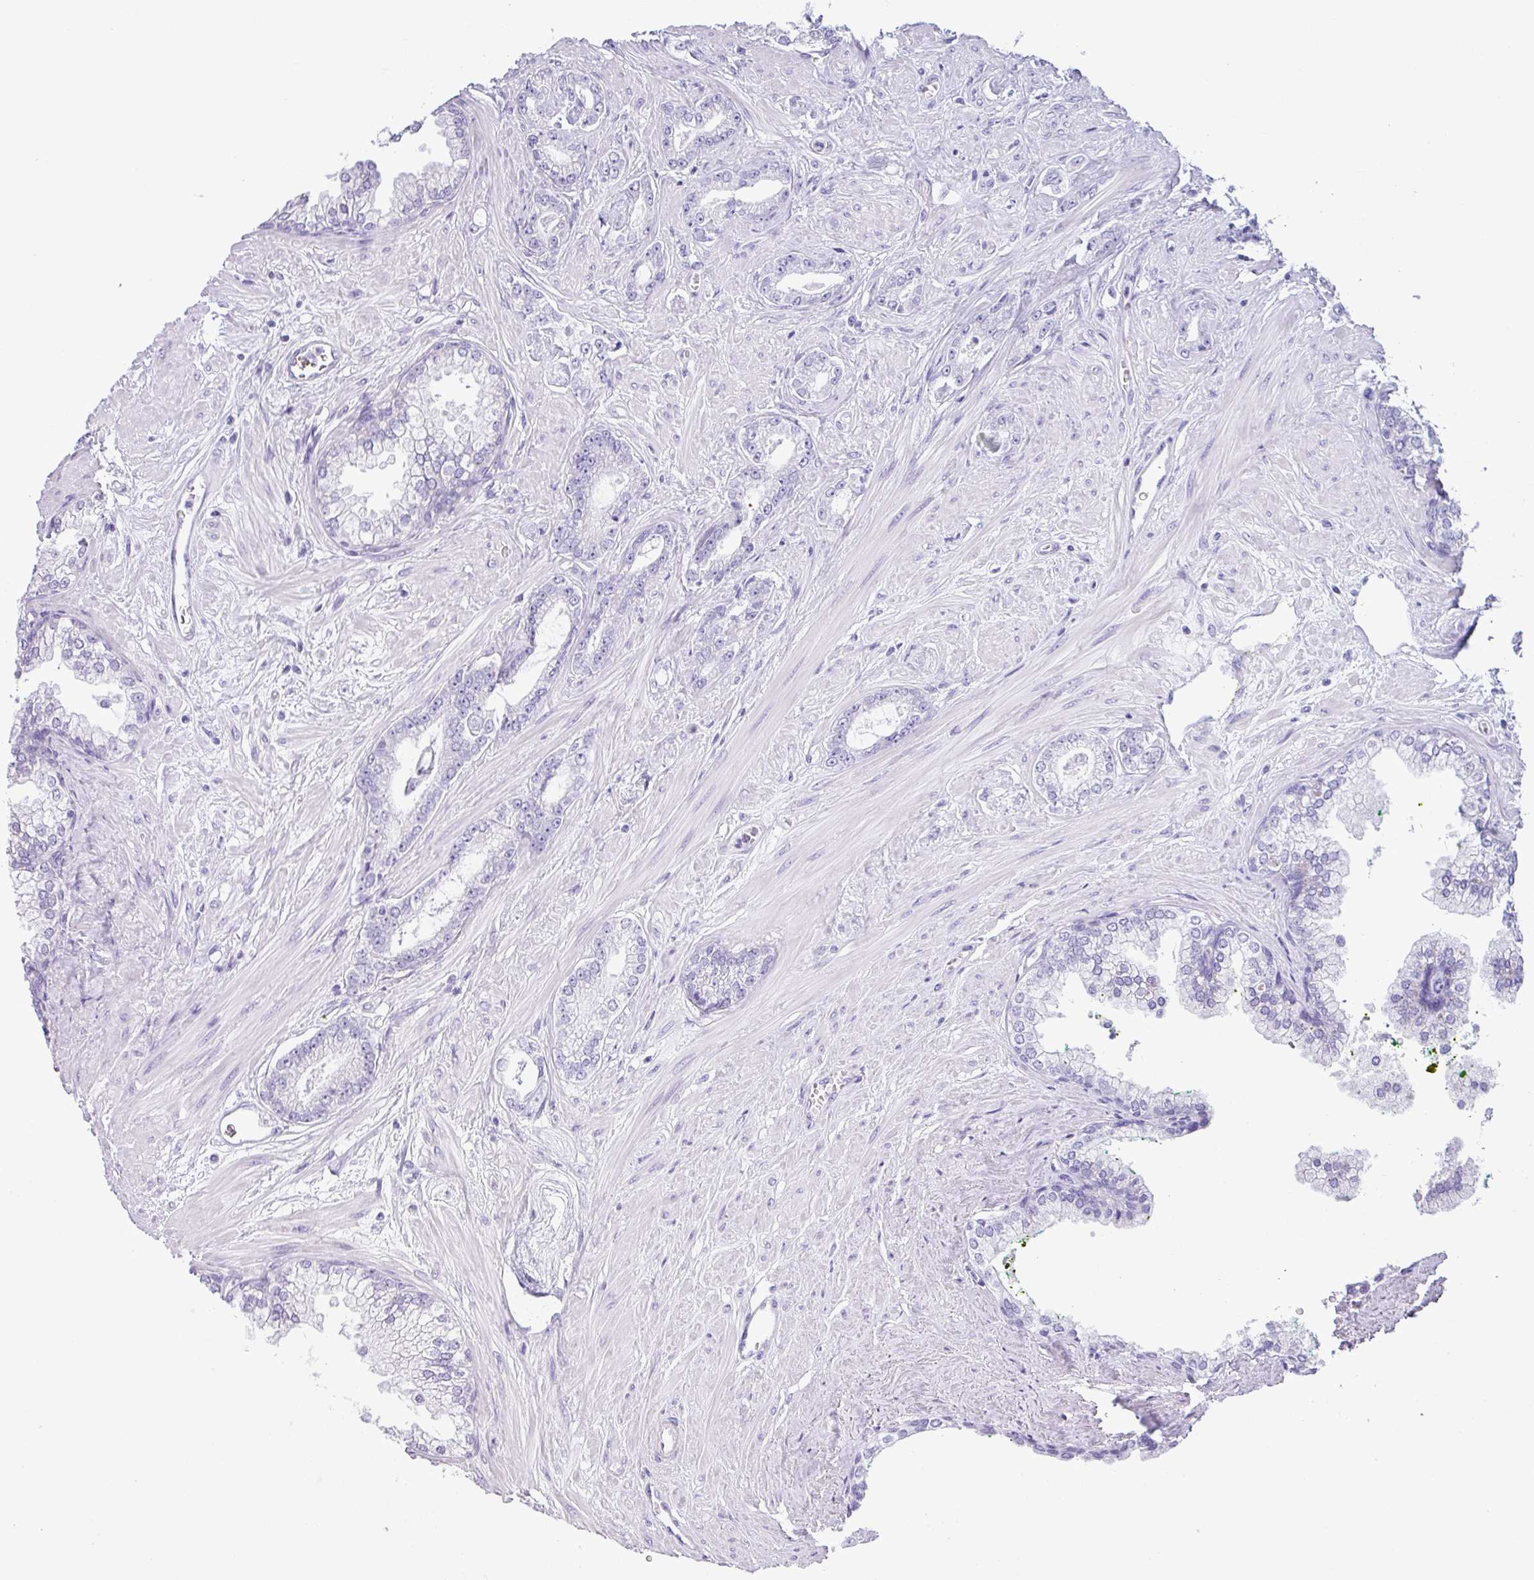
{"staining": {"intensity": "negative", "quantity": "none", "location": "none"}, "tissue": "prostate cancer", "cell_type": "Tumor cells", "image_type": "cancer", "snomed": [{"axis": "morphology", "description": "Adenocarcinoma, Low grade"}, {"axis": "topography", "description": "Prostate"}], "caption": "The immunohistochemistry histopathology image has no significant expression in tumor cells of prostate cancer (adenocarcinoma (low-grade)) tissue.", "gene": "STAT5A", "patient": {"sex": "male", "age": 60}}